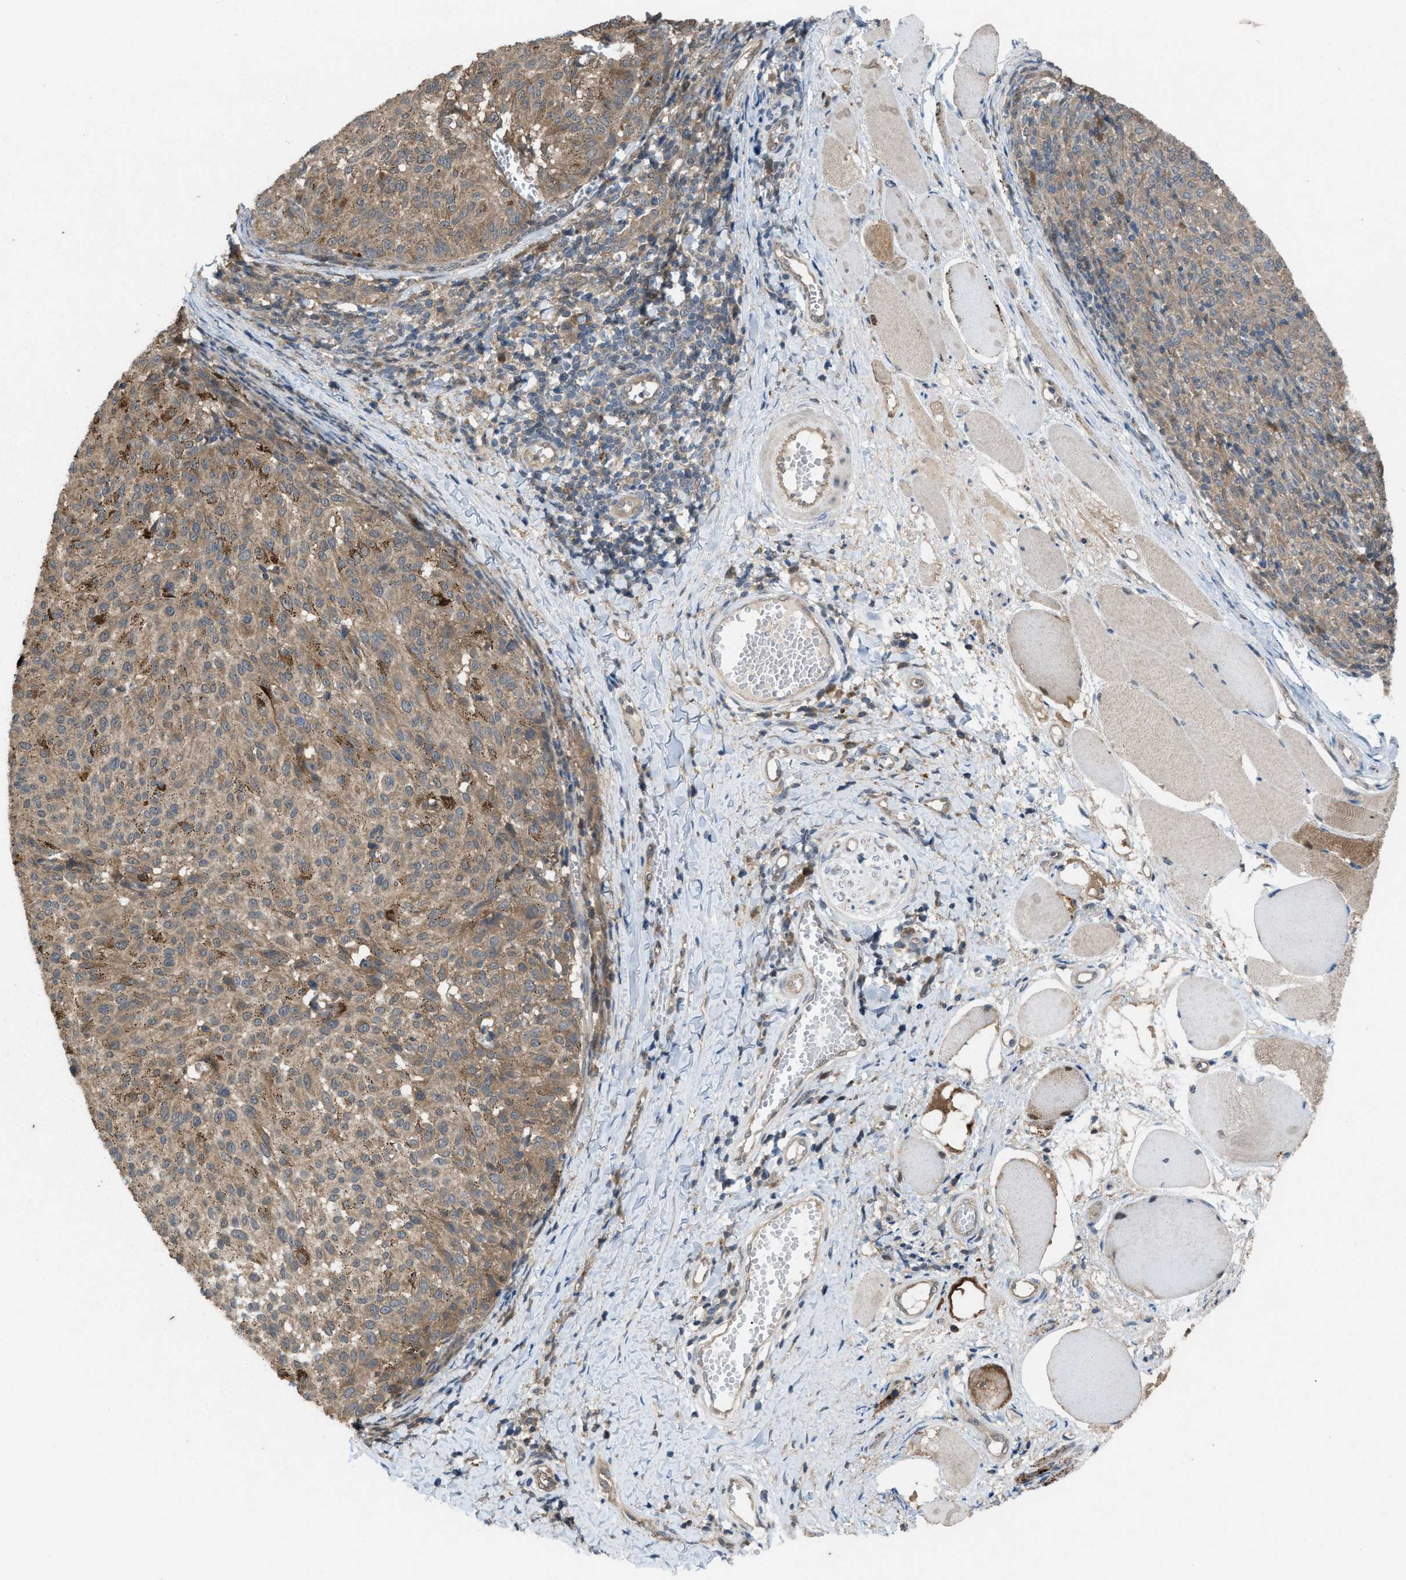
{"staining": {"intensity": "weak", "quantity": ">75%", "location": "cytoplasmic/membranous"}, "tissue": "melanoma", "cell_type": "Tumor cells", "image_type": "cancer", "snomed": [{"axis": "morphology", "description": "Malignant melanoma, NOS"}, {"axis": "topography", "description": "Skin"}], "caption": "Protein expression by immunohistochemistry (IHC) reveals weak cytoplasmic/membranous positivity in about >75% of tumor cells in melanoma.", "gene": "PLAA", "patient": {"sex": "female", "age": 72}}